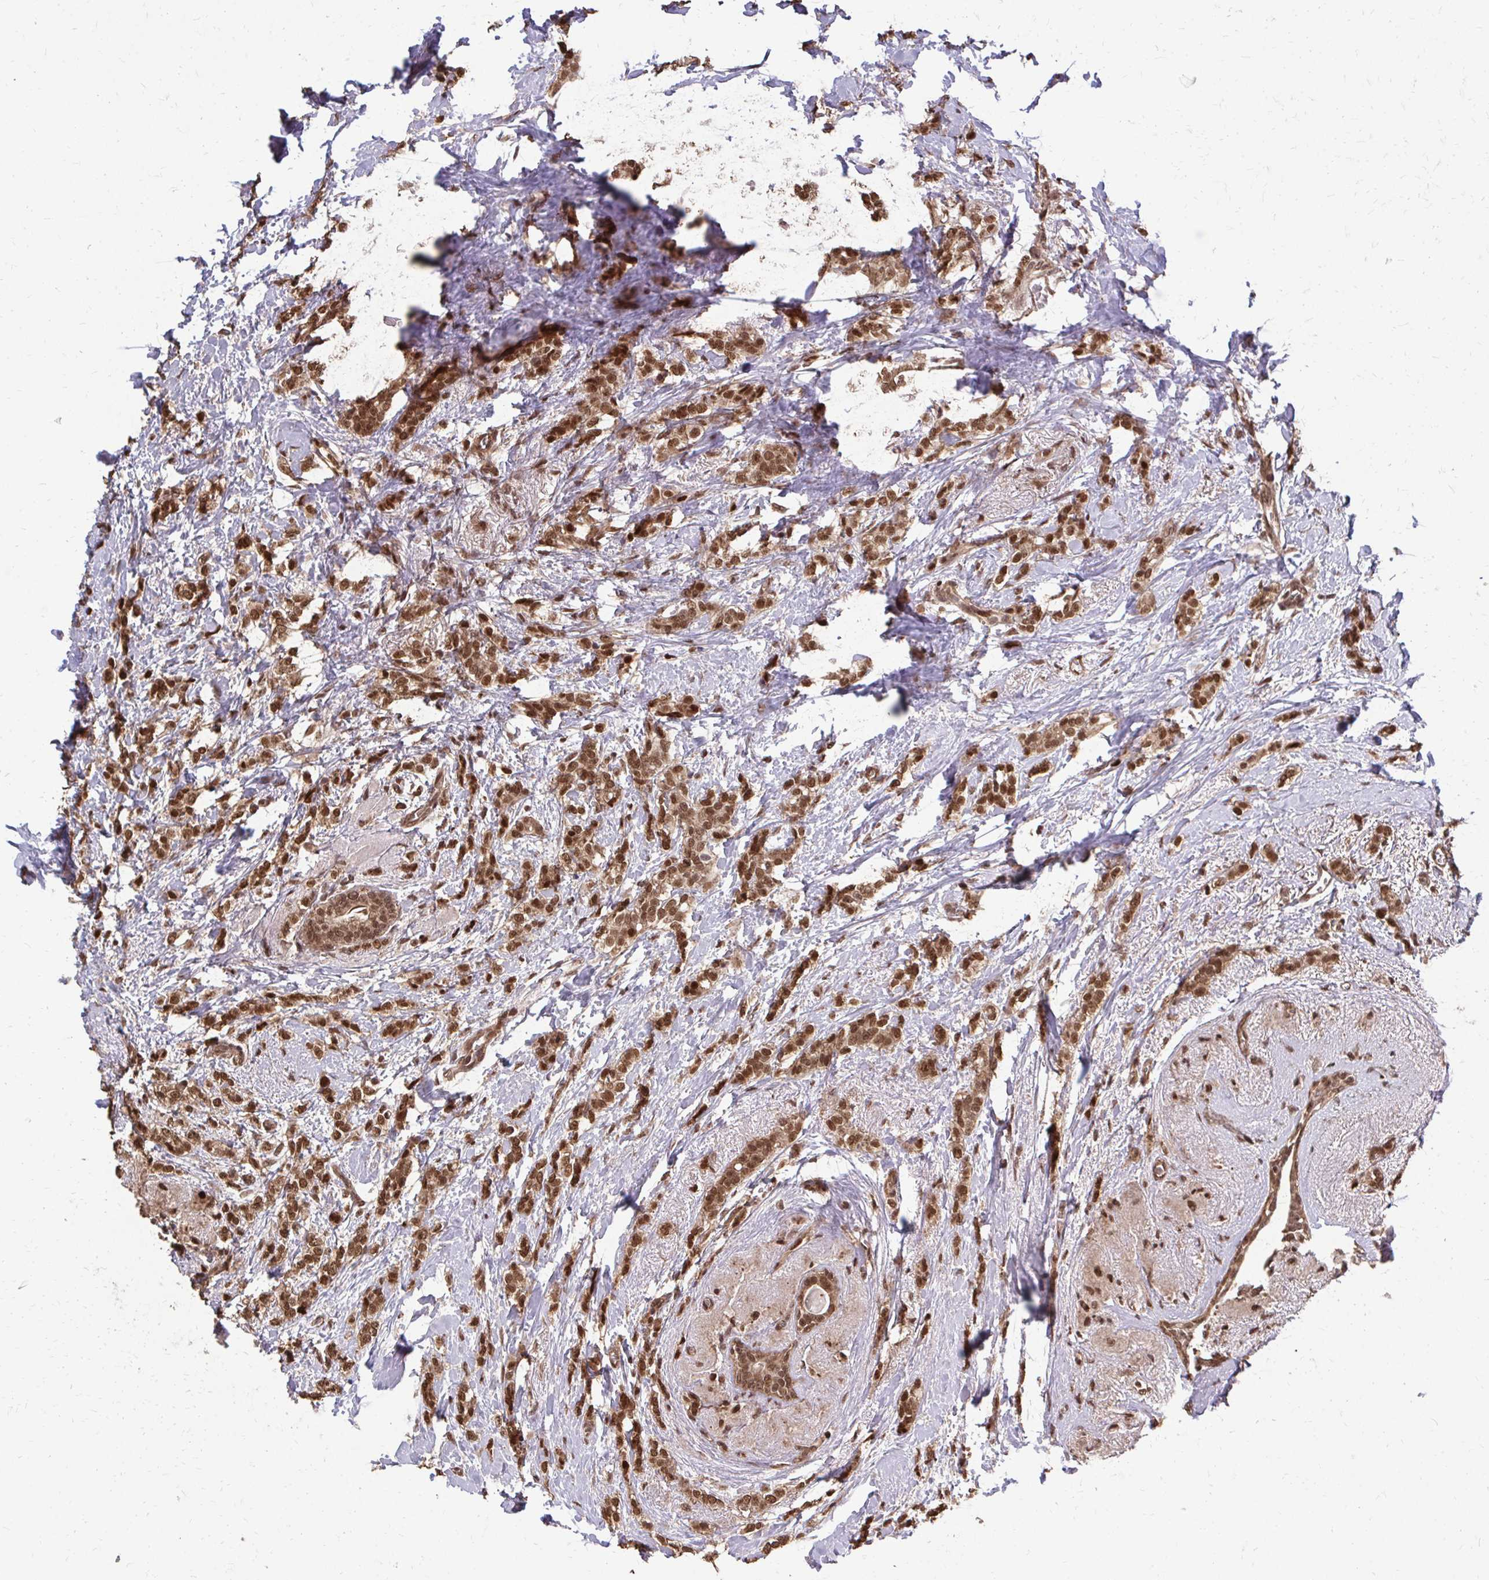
{"staining": {"intensity": "moderate", "quantity": ">75%", "location": "nuclear"}, "tissue": "breast cancer", "cell_type": "Tumor cells", "image_type": "cancer", "snomed": [{"axis": "morphology", "description": "Normal tissue, NOS"}, {"axis": "morphology", "description": "Duct carcinoma"}, {"axis": "topography", "description": "Breast"}], "caption": "IHC of human breast invasive ductal carcinoma reveals medium levels of moderate nuclear positivity in about >75% of tumor cells. The staining was performed using DAB to visualize the protein expression in brown, while the nuclei were stained in blue with hematoxylin (Magnification: 20x).", "gene": "SS18", "patient": {"sex": "female", "age": 77}}